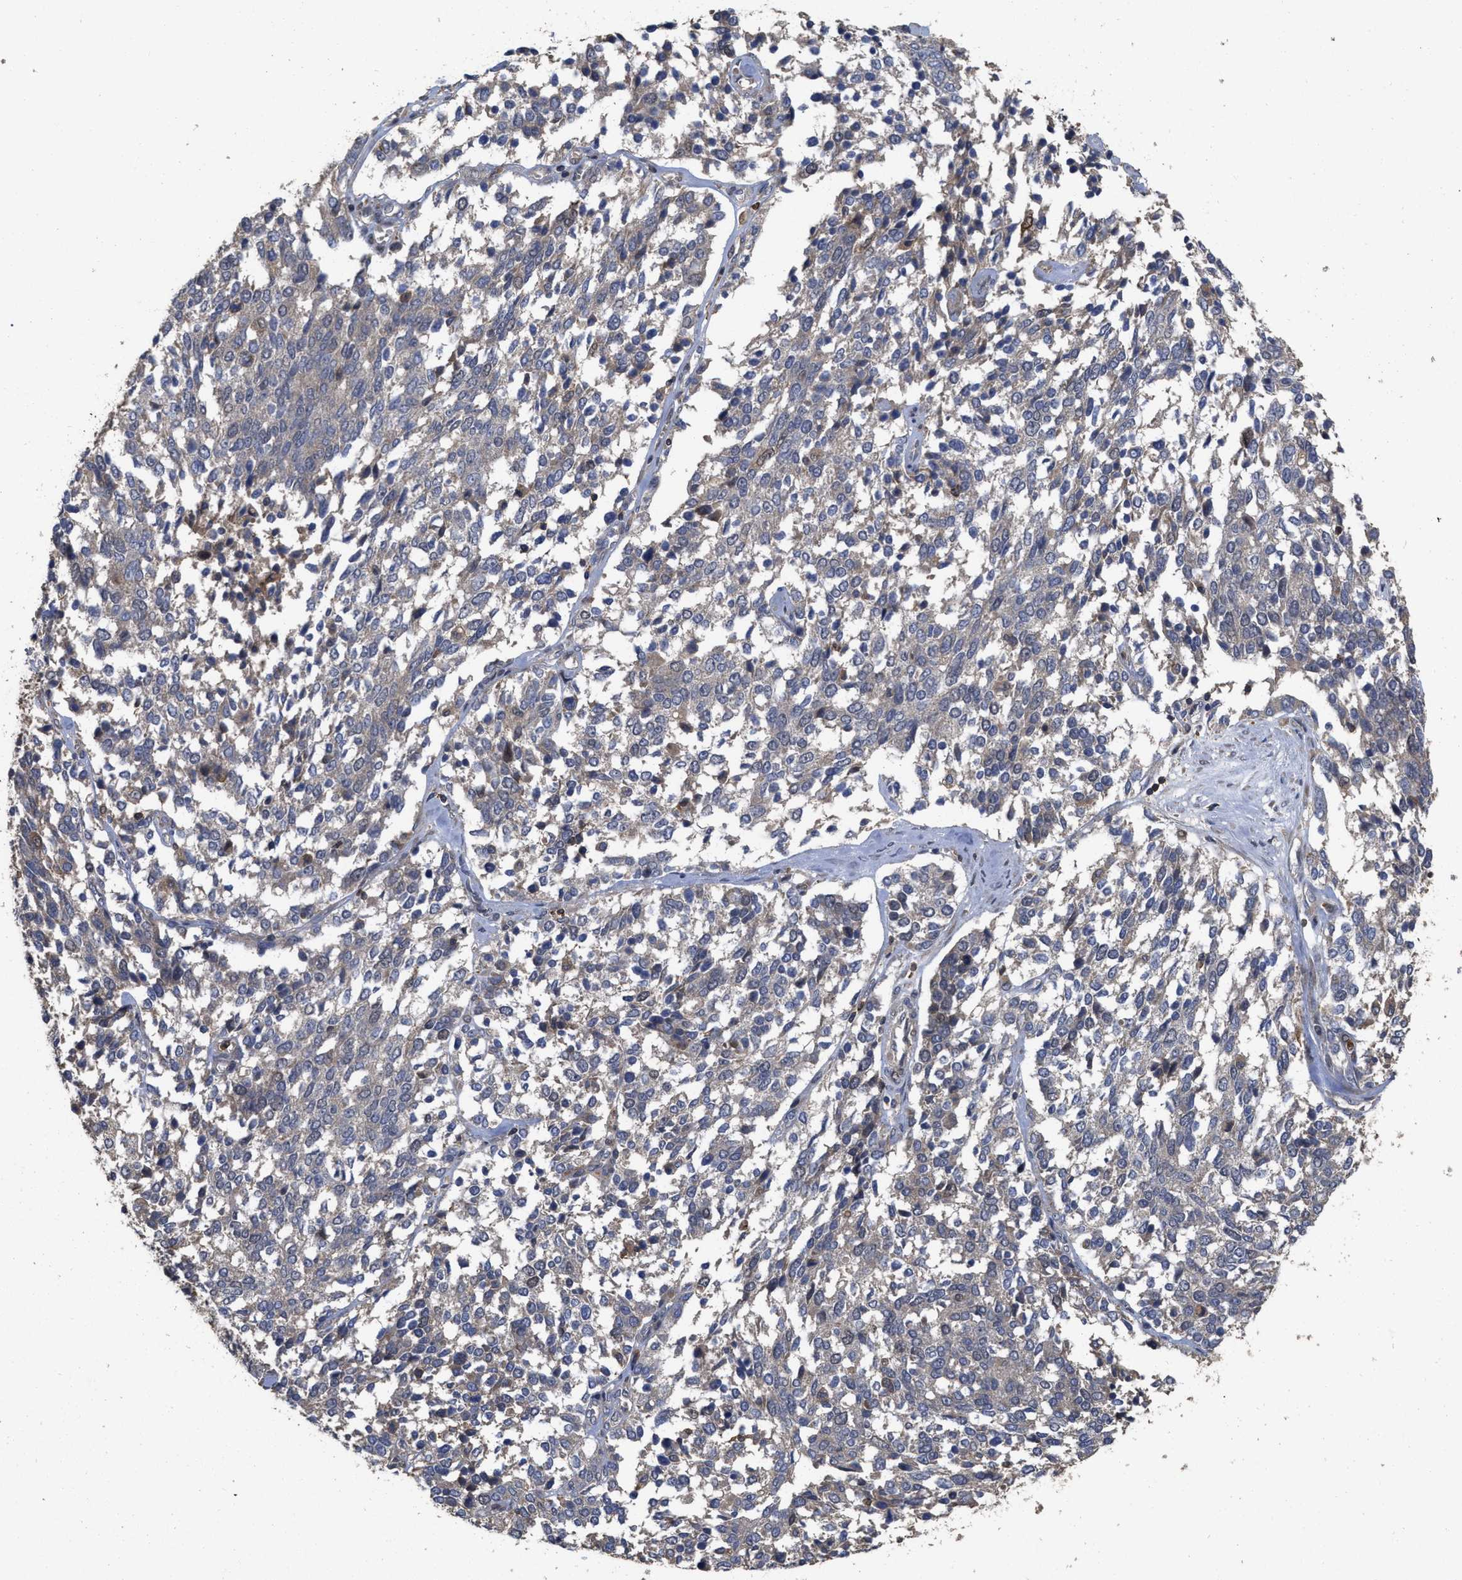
{"staining": {"intensity": "weak", "quantity": "<25%", "location": "cytoplasmic/membranous"}, "tissue": "ovarian cancer", "cell_type": "Tumor cells", "image_type": "cancer", "snomed": [{"axis": "morphology", "description": "Cystadenocarcinoma, serous, NOS"}, {"axis": "topography", "description": "Ovary"}], "caption": "IHC of ovarian cancer displays no positivity in tumor cells. (Brightfield microscopy of DAB IHC at high magnification).", "gene": "CBR3", "patient": {"sex": "female", "age": 44}}